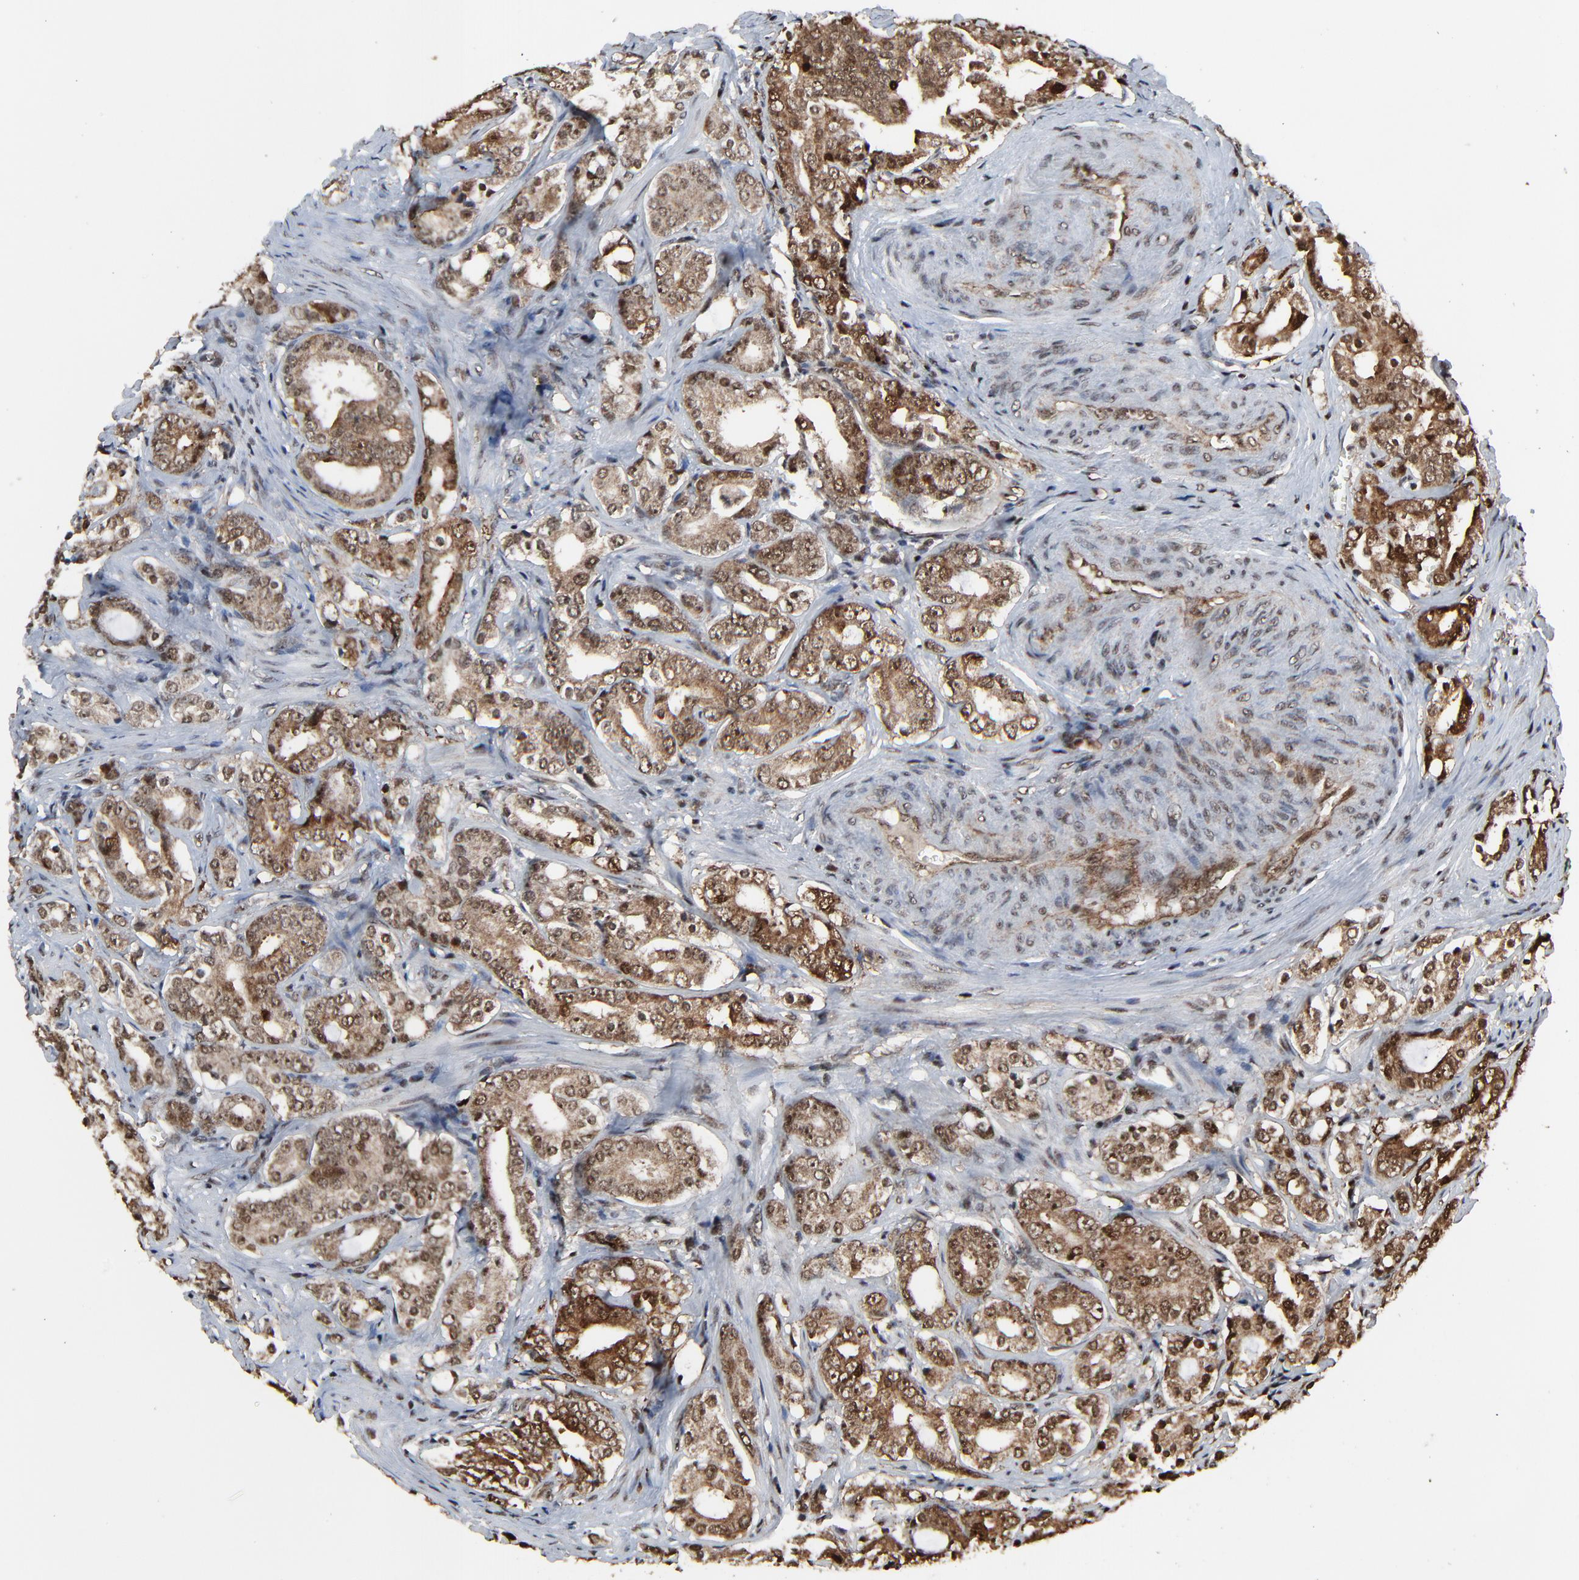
{"staining": {"intensity": "moderate", "quantity": "25%-75%", "location": "cytoplasmic/membranous,nuclear"}, "tissue": "prostate cancer", "cell_type": "Tumor cells", "image_type": "cancer", "snomed": [{"axis": "morphology", "description": "Adenocarcinoma, Low grade"}, {"axis": "topography", "description": "Prostate"}], "caption": "Protein expression by immunohistochemistry demonstrates moderate cytoplasmic/membranous and nuclear positivity in approximately 25%-75% of tumor cells in prostate cancer.", "gene": "RHOJ", "patient": {"sex": "male", "age": 59}}